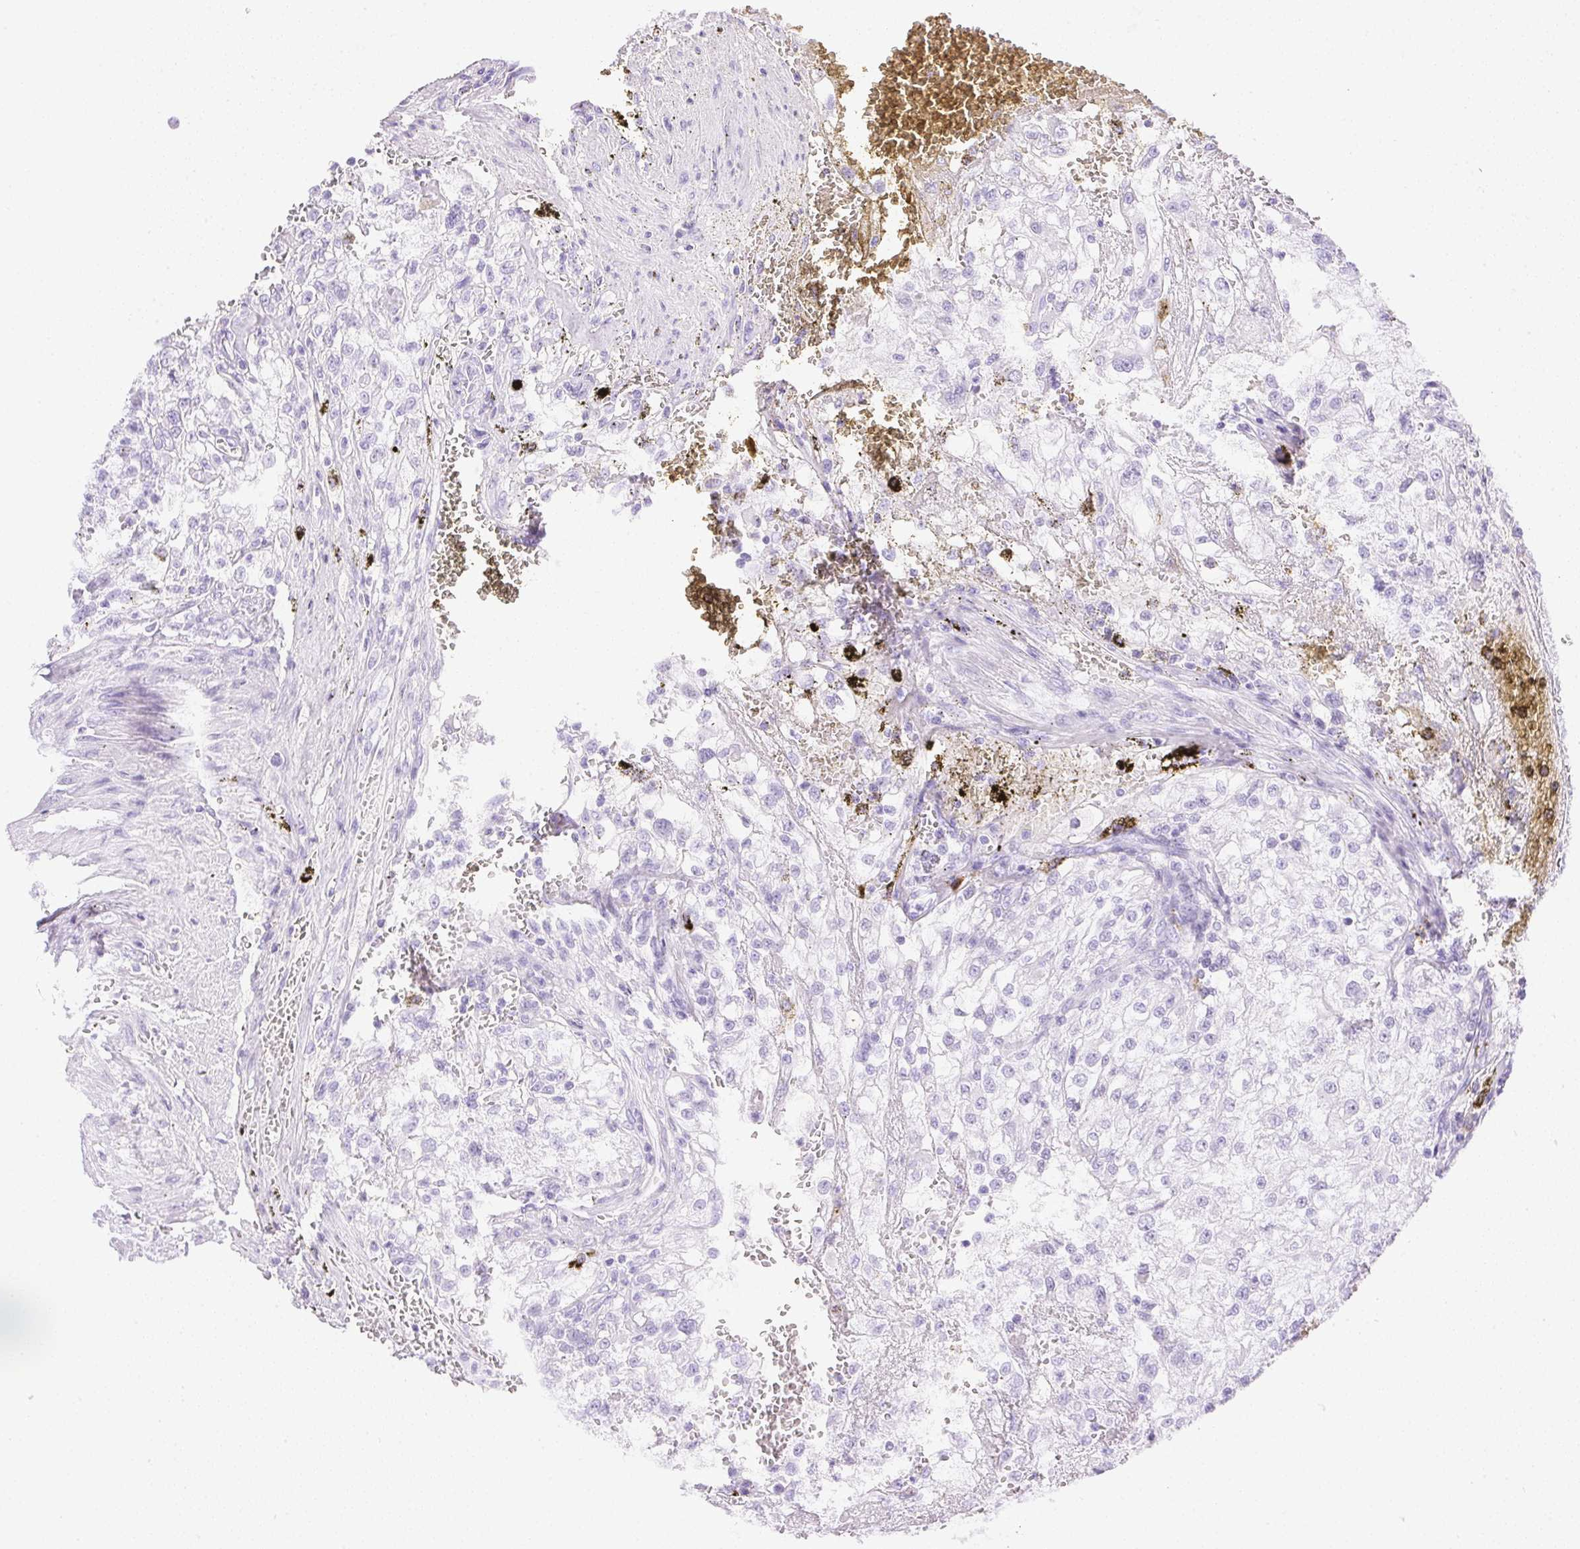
{"staining": {"intensity": "negative", "quantity": "none", "location": "none"}, "tissue": "renal cancer", "cell_type": "Tumor cells", "image_type": "cancer", "snomed": [{"axis": "morphology", "description": "Adenocarcinoma, NOS"}, {"axis": "topography", "description": "Kidney"}], "caption": "An image of human adenocarcinoma (renal) is negative for staining in tumor cells.", "gene": "ATP6V1G3", "patient": {"sex": "female", "age": 74}}